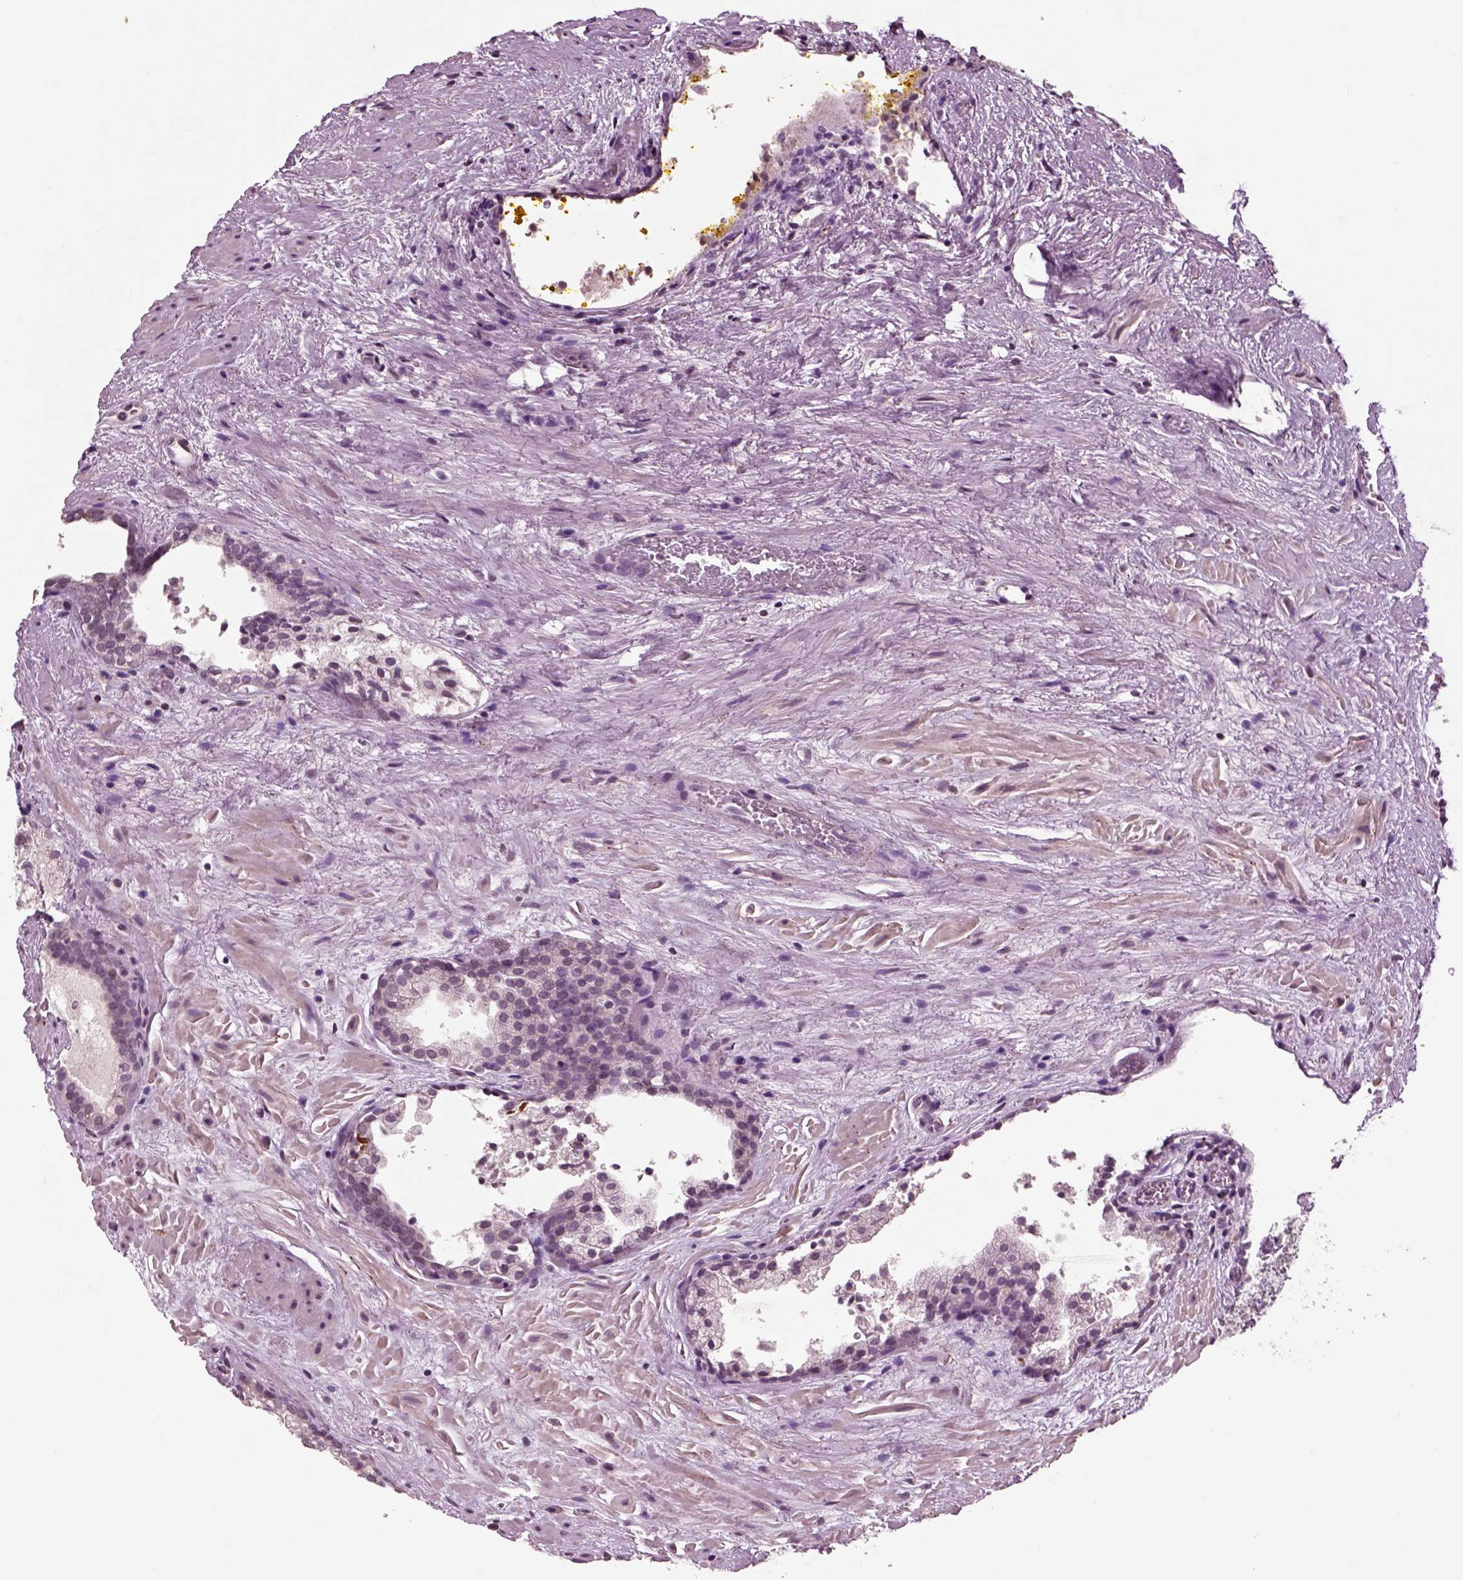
{"staining": {"intensity": "negative", "quantity": "none", "location": "none"}, "tissue": "prostate cancer", "cell_type": "Tumor cells", "image_type": "cancer", "snomed": [{"axis": "morphology", "description": "Adenocarcinoma, NOS"}, {"axis": "topography", "description": "Prostate"}], "caption": "DAB (3,3'-diaminobenzidine) immunohistochemical staining of human prostate cancer (adenocarcinoma) shows no significant staining in tumor cells.", "gene": "CHGB", "patient": {"sex": "male", "age": 66}}